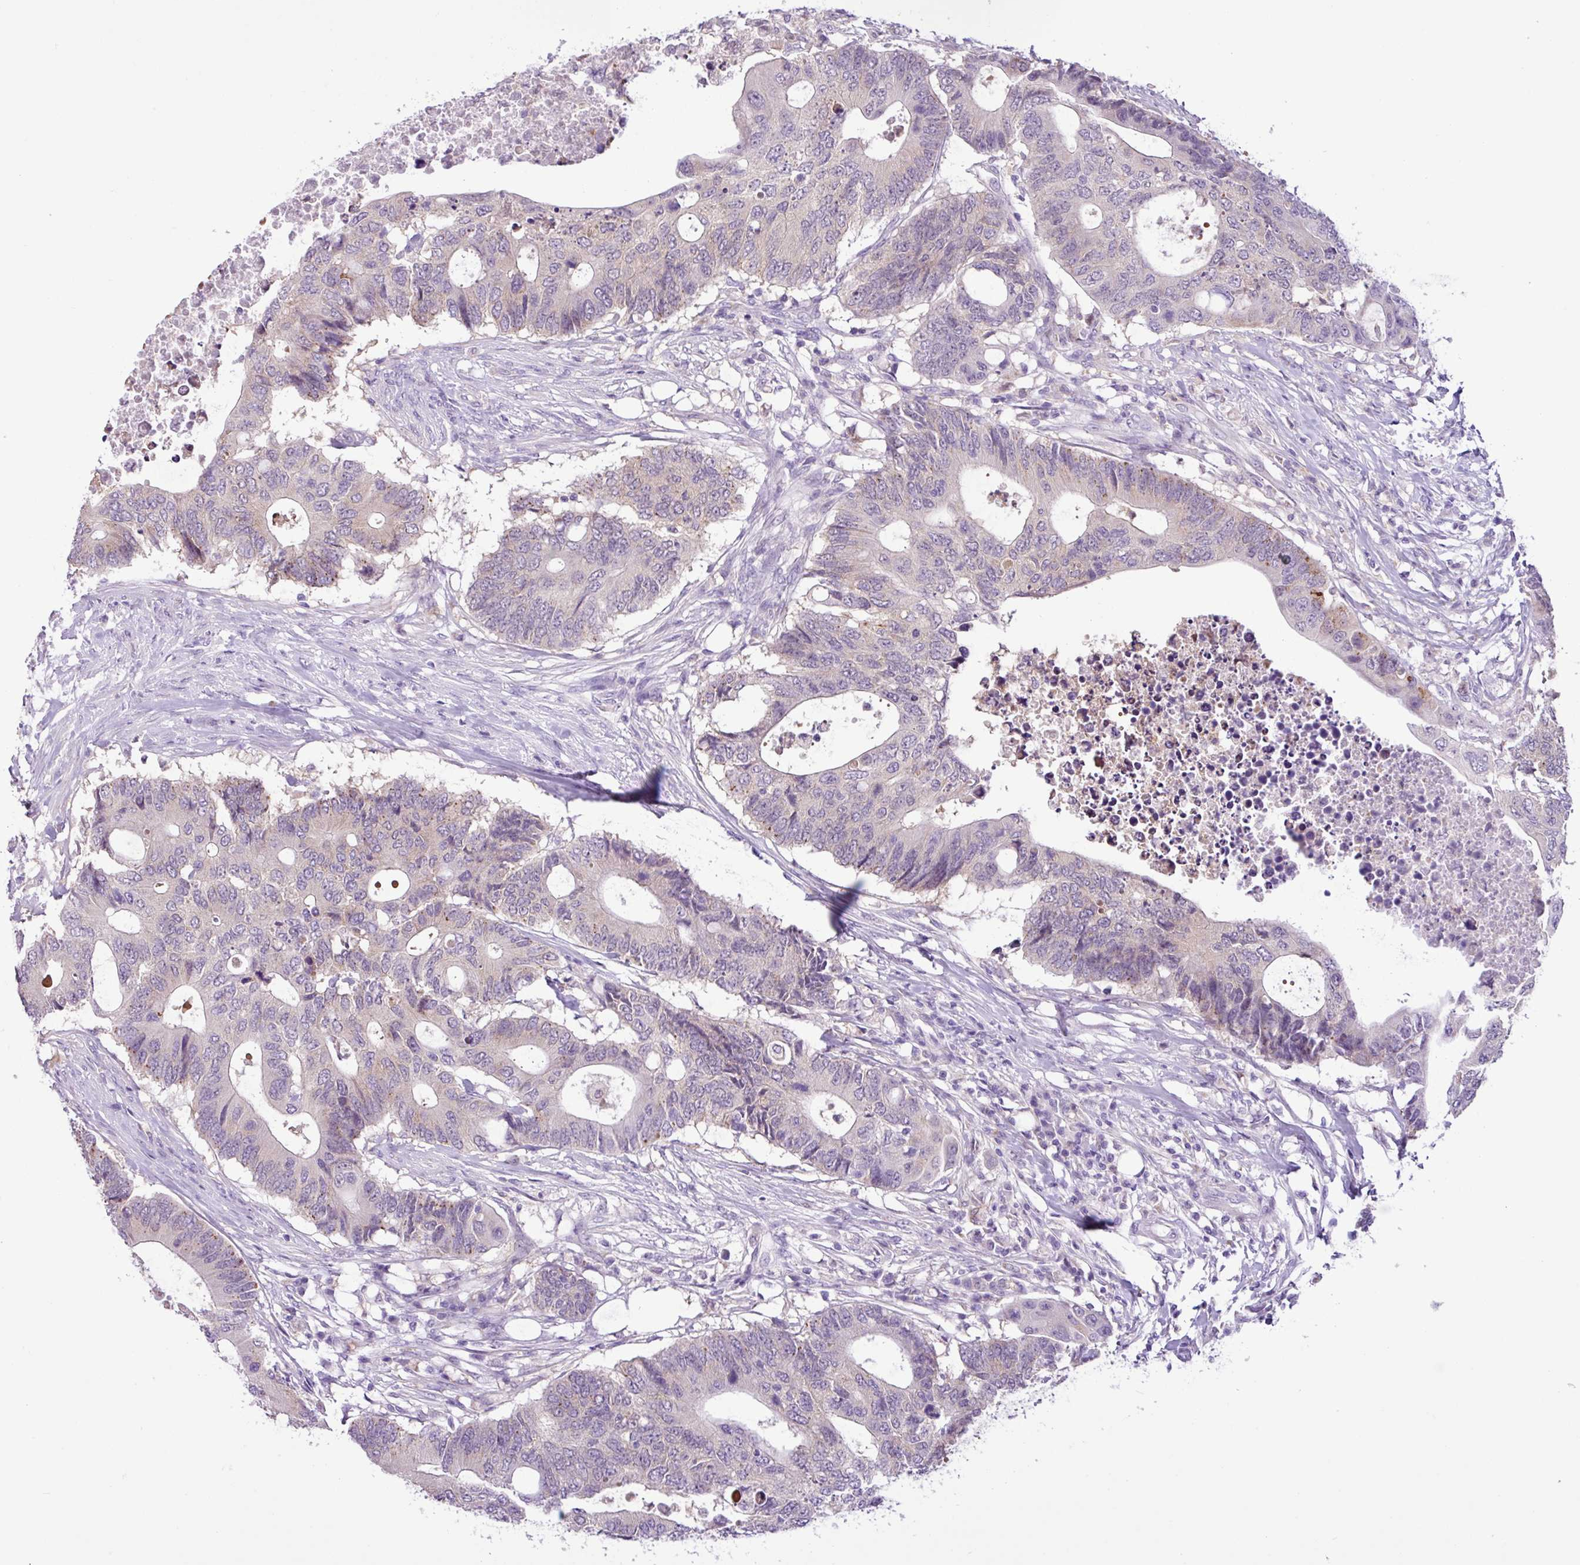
{"staining": {"intensity": "weak", "quantity": "<25%", "location": "cytoplasmic/membranous"}, "tissue": "colorectal cancer", "cell_type": "Tumor cells", "image_type": "cancer", "snomed": [{"axis": "morphology", "description": "Adenocarcinoma, NOS"}, {"axis": "topography", "description": "Colon"}], "caption": "Colorectal cancer stained for a protein using immunohistochemistry (IHC) exhibits no expression tumor cells.", "gene": "TONSL", "patient": {"sex": "male", "age": 71}}